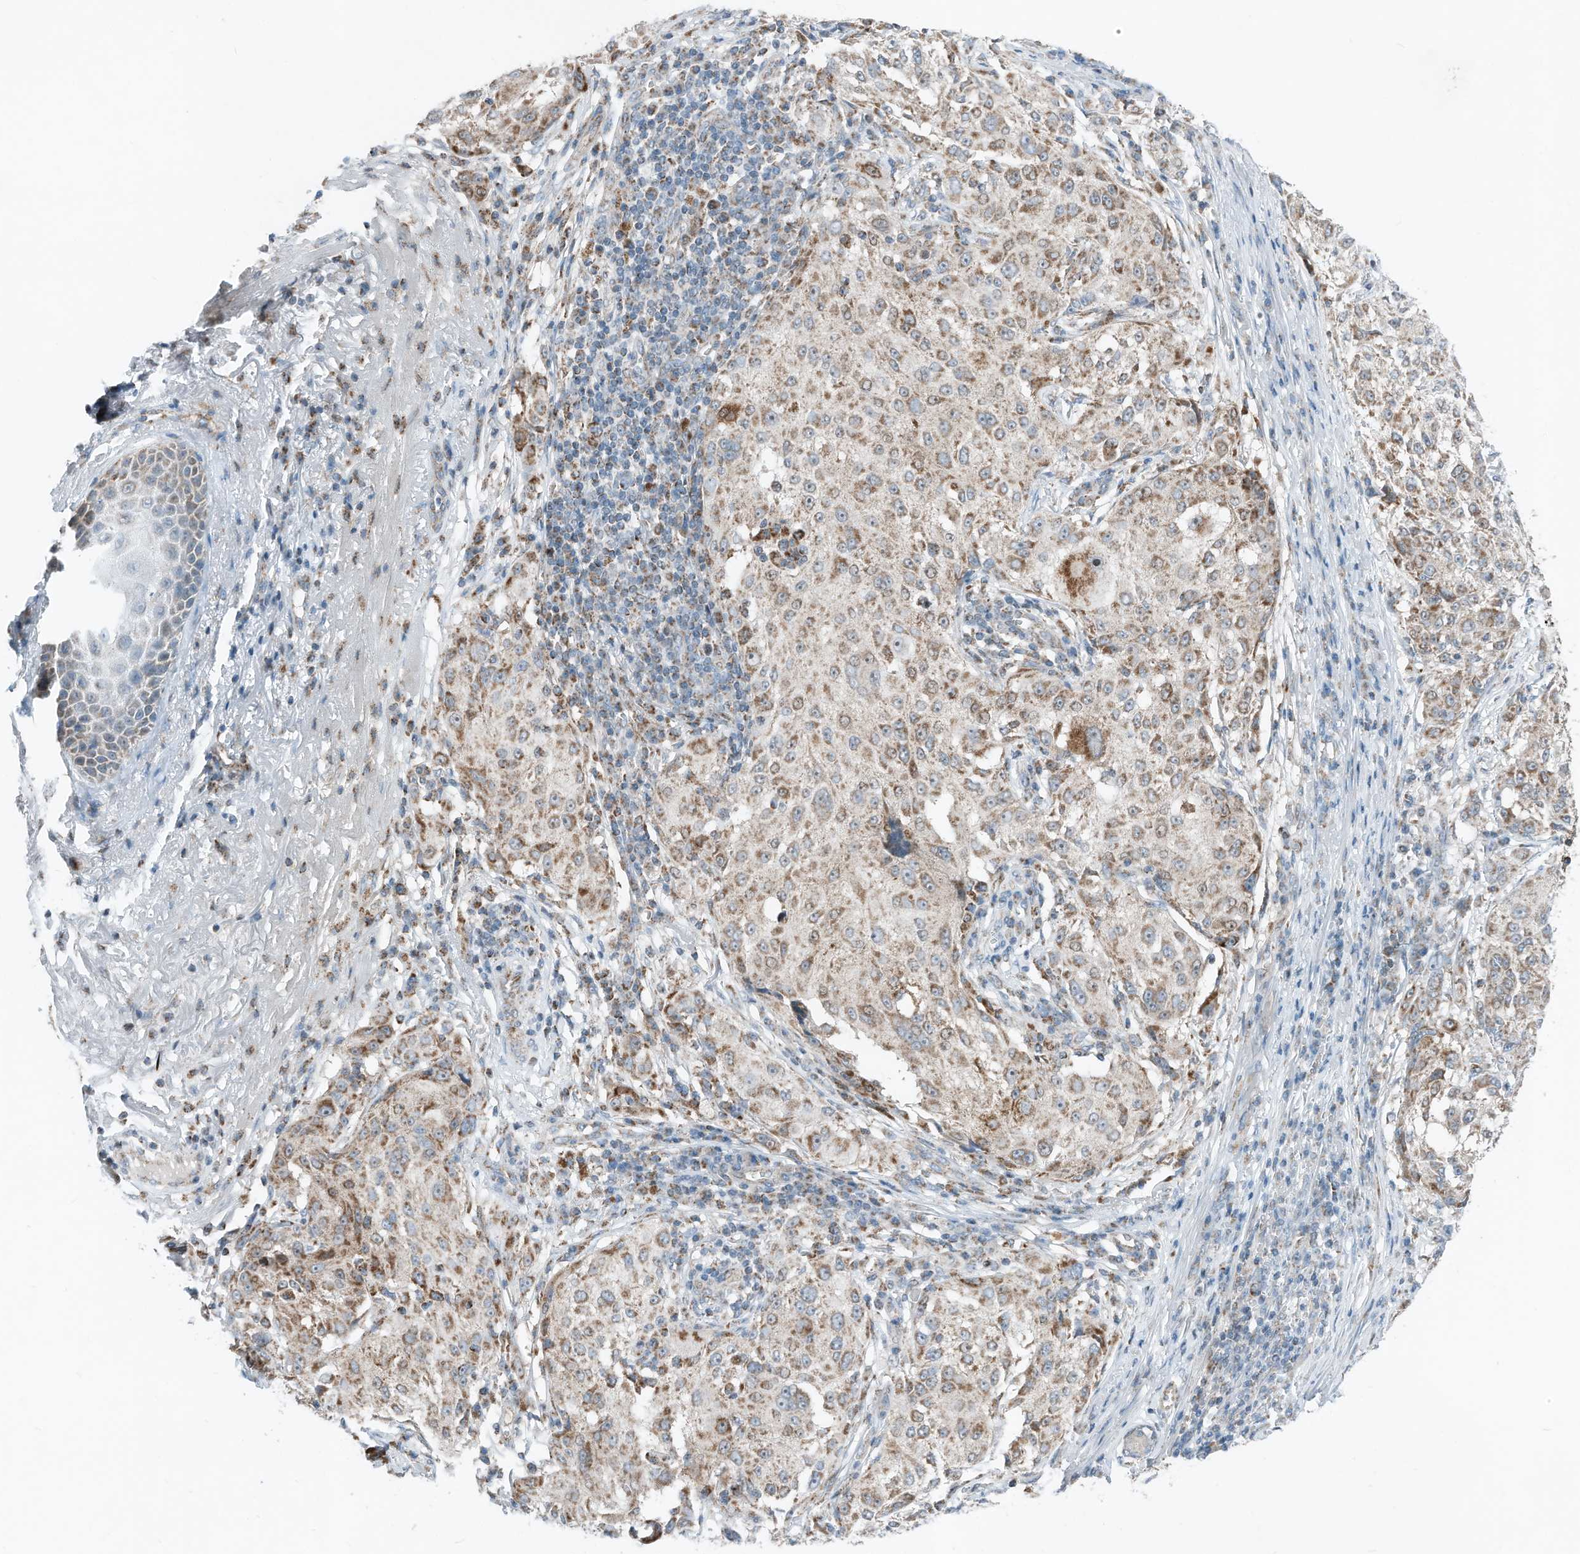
{"staining": {"intensity": "moderate", "quantity": "25%-75%", "location": "cytoplasmic/membranous"}, "tissue": "melanoma", "cell_type": "Tumor cells", "image_type": "cancer", "snomed": [{"axis": "morphology", "description": "Necrosis, NOS"}, {"axis": "morphology", "description": "Malignant melanoma, NOS"}, {"axis": "topography", "description": "Skin"}], "caption": "This photomicrograph reveals IHC staining of malignant melanoma, with medium moderate cytoplasmic/membranous positivity in about 25%-75% of tumor cells.", "gene": "RMND1", "patient": {"sex": "female", "age": 87}}